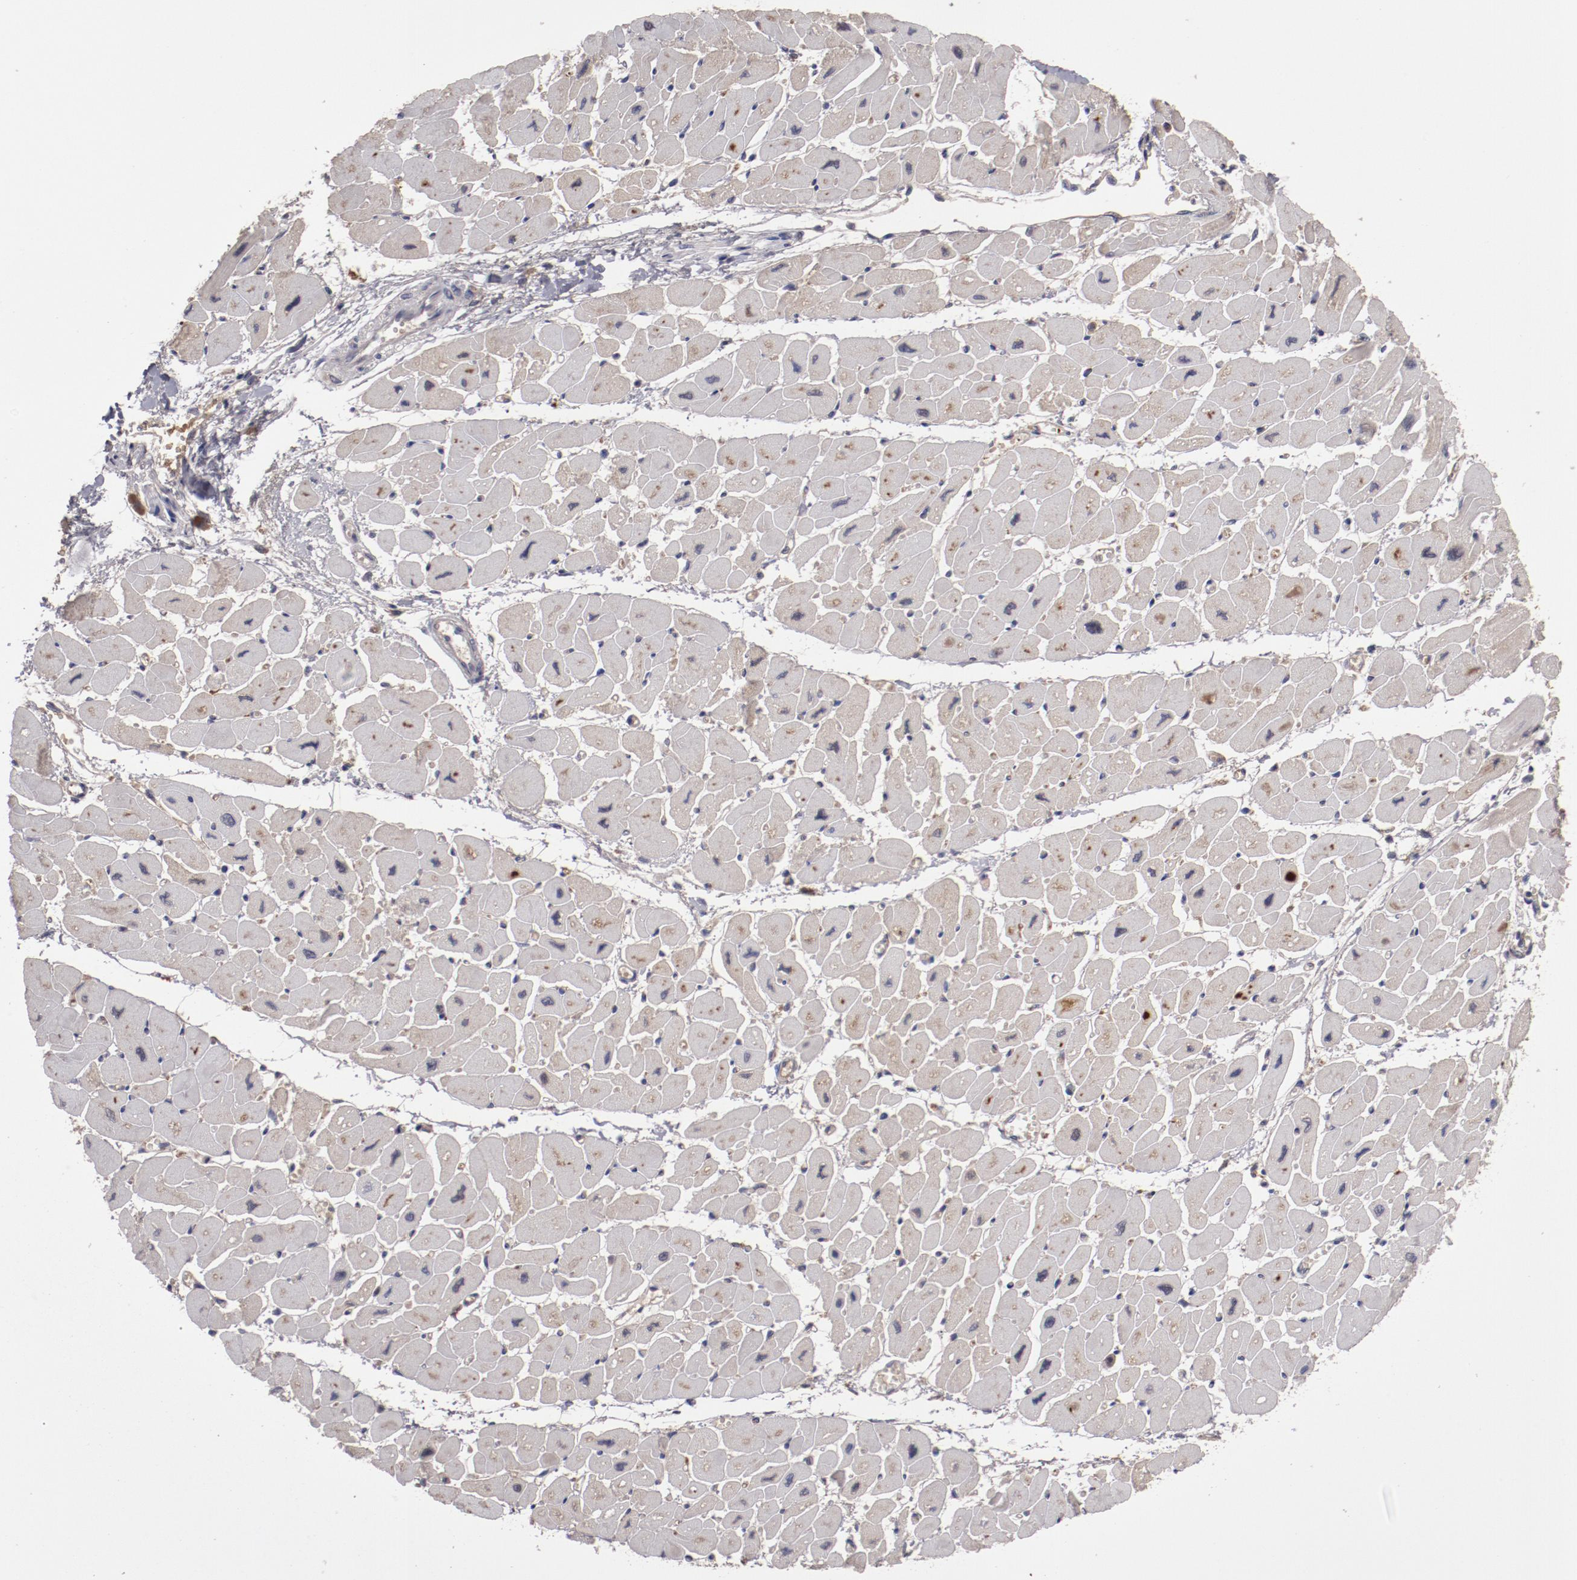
{"staining": {"intensity": "weak", "quantity": "25%-75%", "location": "cytoplasmic/membranous"}, "tissue": "heart muscle", "cell_type": "Cardiomyocytes", "image_type": "normal", "snomed": [{"axis": "morphology", "description": "Normal tissue, NOS"}, {"axis": "topography", "description": "Heart"}], "caption": "Weak cytoplasmic/membranous staining is present in about 25%-75% of cardiomyocytes in normal heart muscle.", "gene": "CP", "patient": {"sex": "female", "age": 54}}